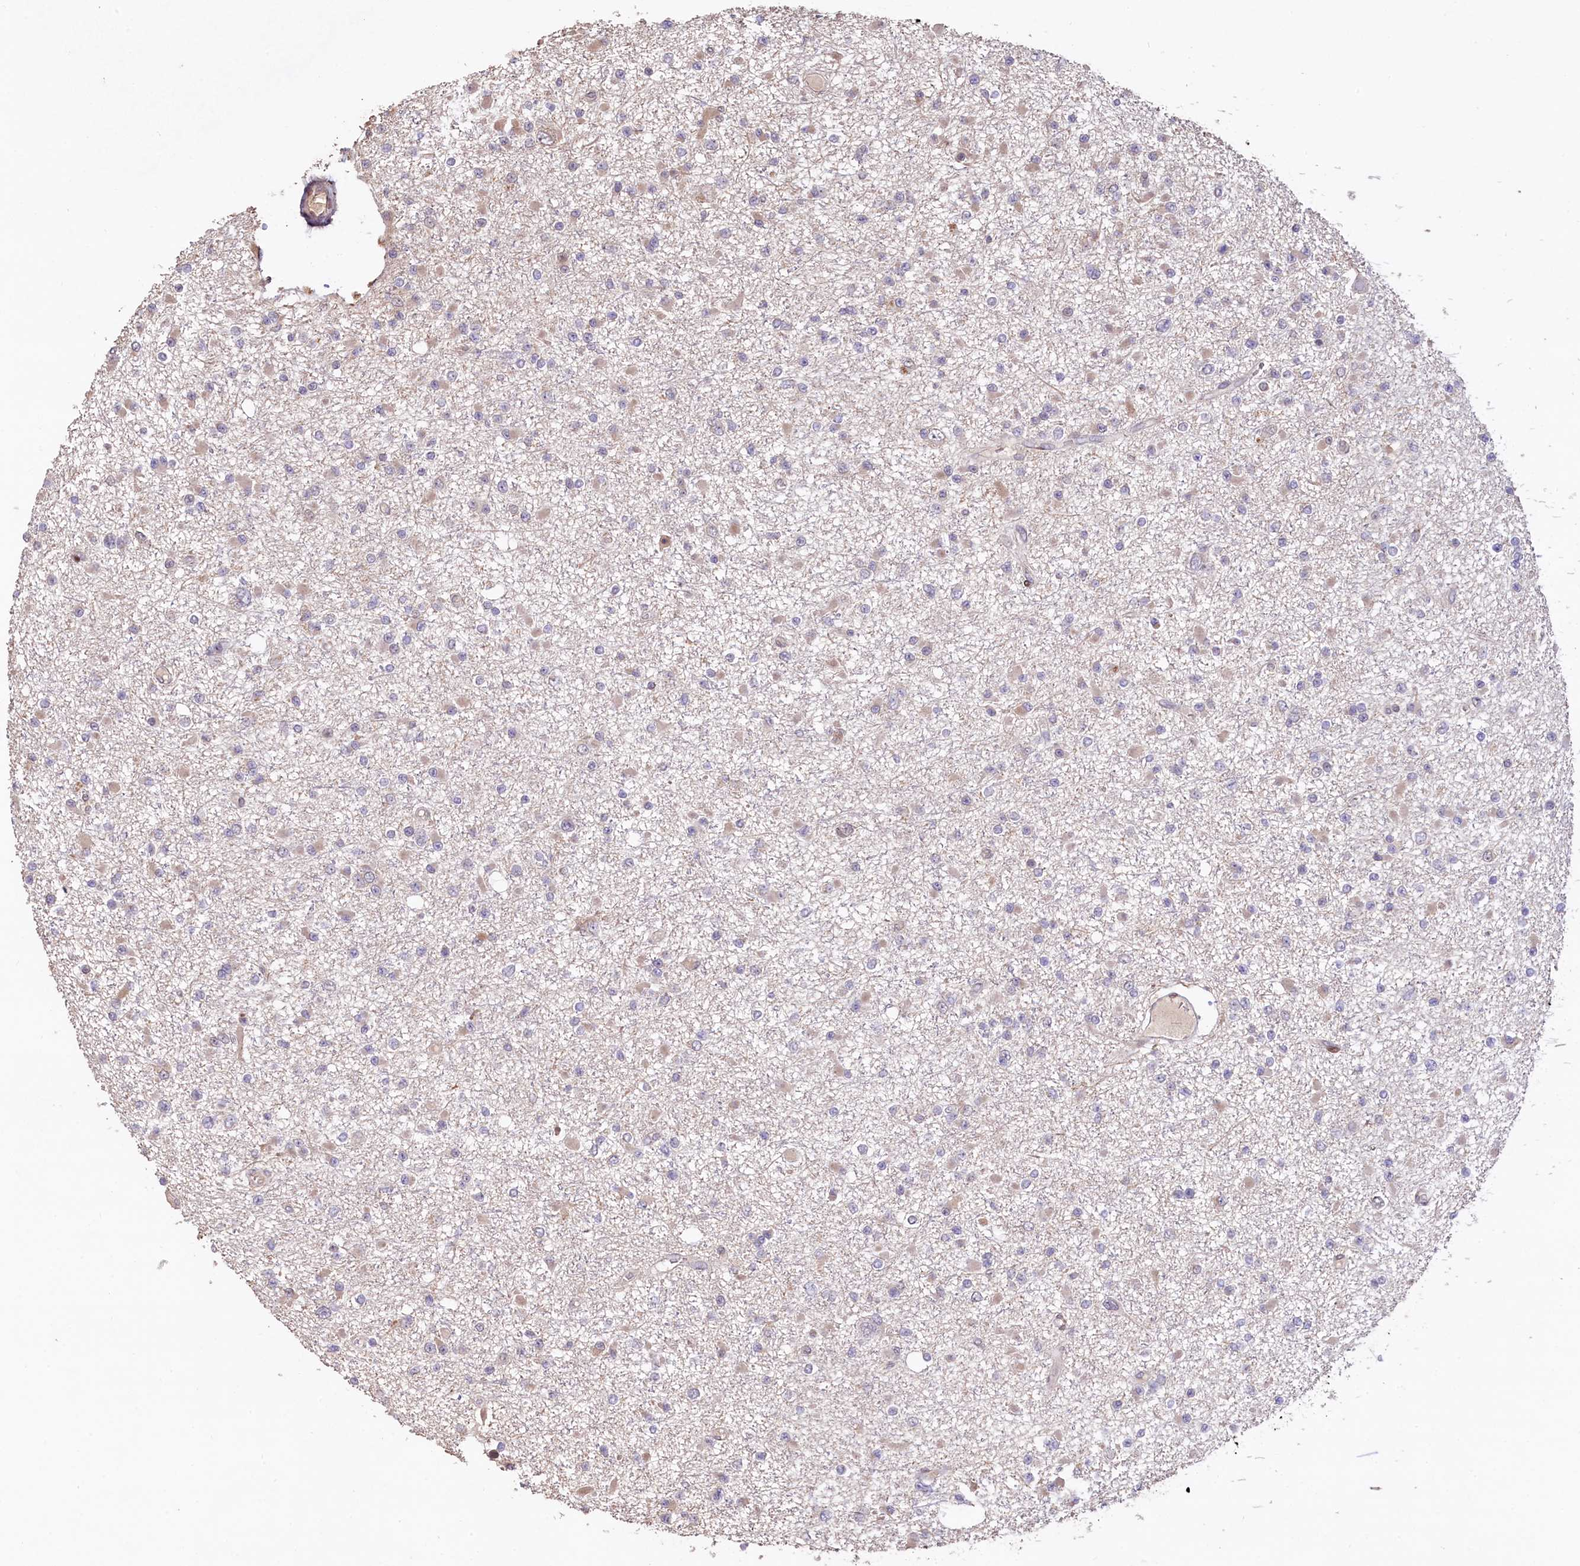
{"staining": {"intensity": "weak", "quantity": "<25%", "location": "cytoplasmic/membranous"}, "tissue": "glioma", "cell_type": "Tumor cells", "image_type": "cancer", "snomed": [{"axis": "morphology", "description": "Glioma, malignant, Low grade"}, {"axis": "topography", "description": "Brain"}], "caption": "Immunohistochemical staining of malignant low-grade glioma demonstrates no significant positivity in tumor cells.", "gene": "C5orf15", "patient": {"sex": "female", "age": 22}}